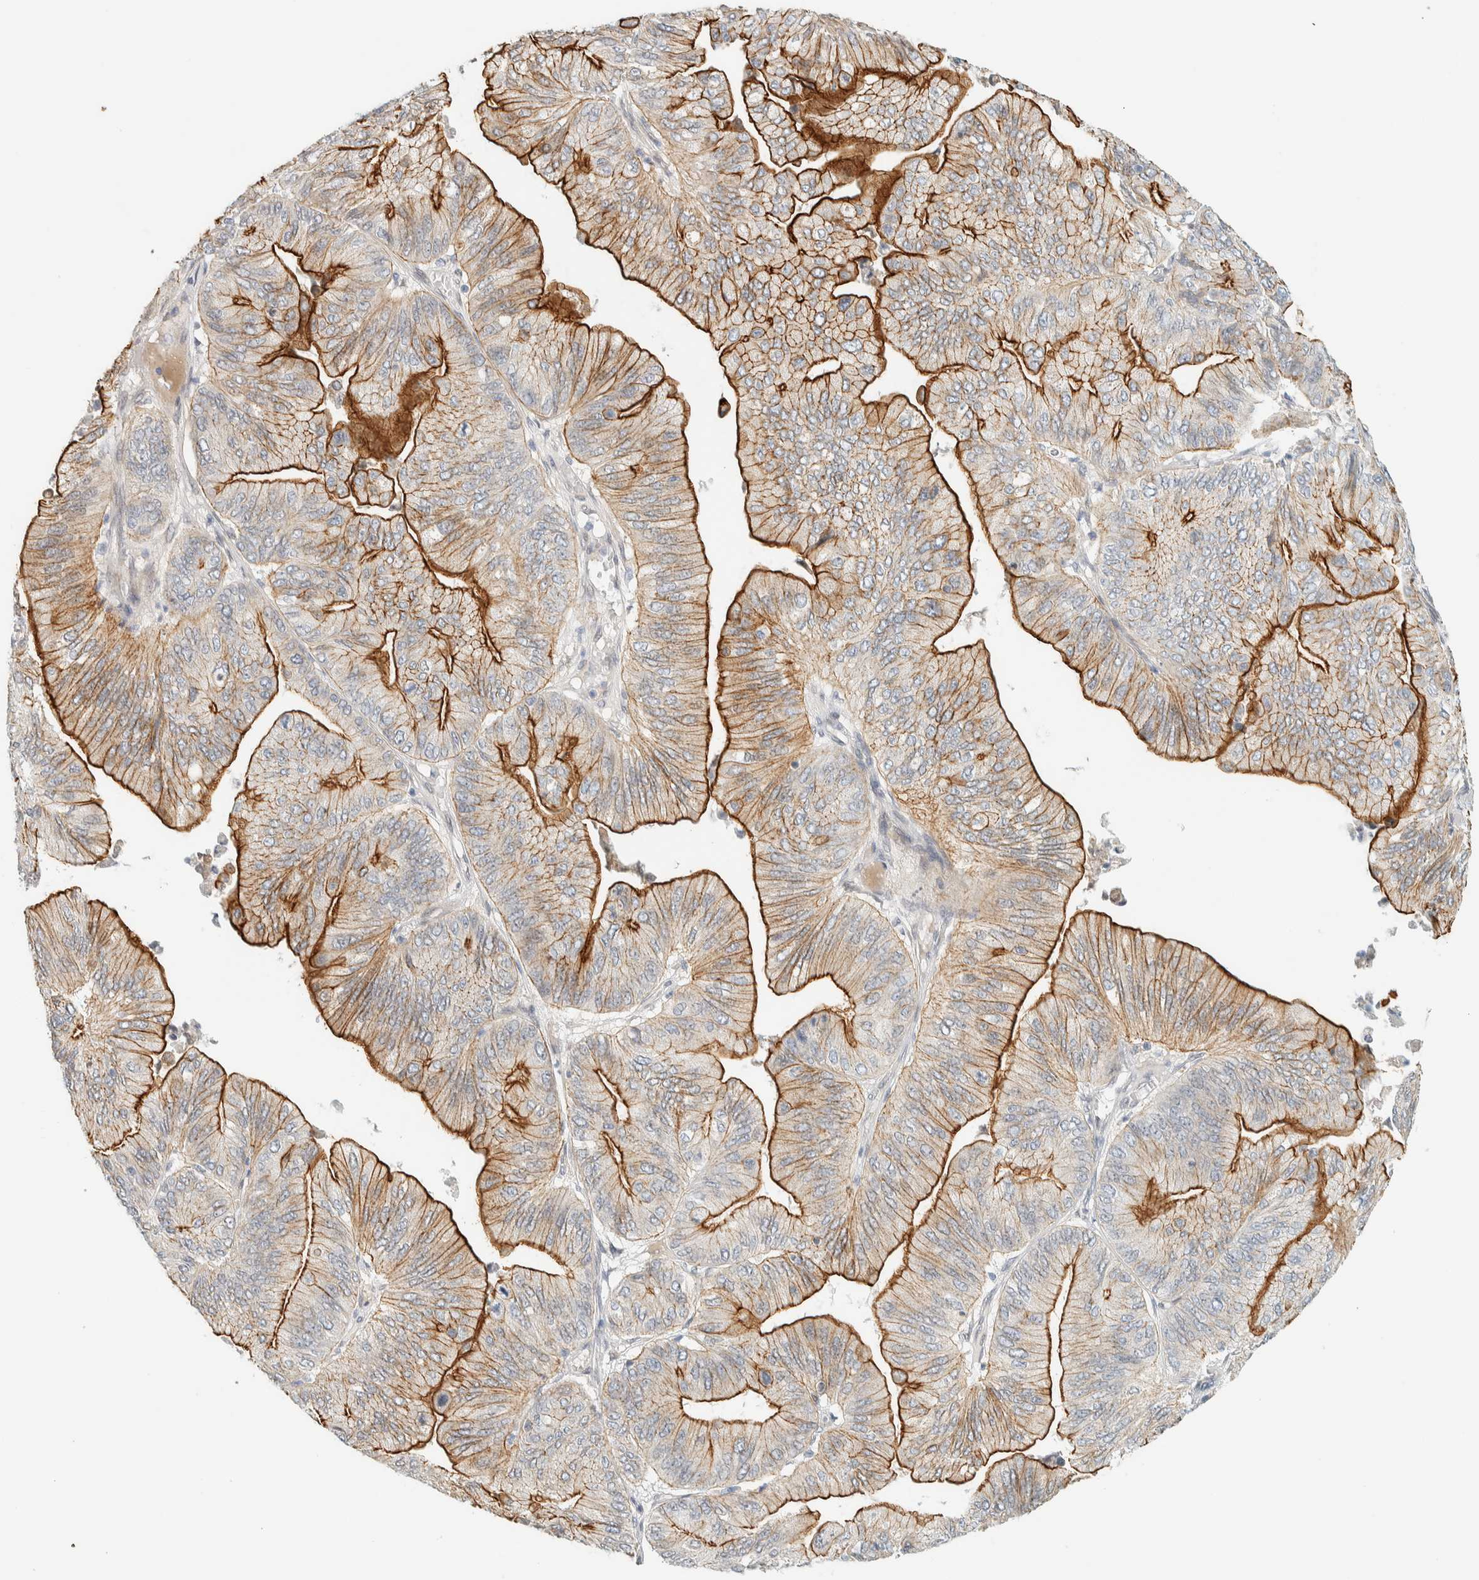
{"staining": {"intensity": "strong", "quantity": "25%-75%", "location": "cytoplasmic/membranous"}, "tissue": "ovarian cancer", "cell_type": "Tumor cells", "image_type": "cancer", "snomed": [{"axis": "morphology", "description": "Cystadenocarcinoma, mucinous, NOS"}, {"axis": "topography", "description": "Ovary"}], "caption": "Immunohistochemical staining of mucinous cystadenocarcinoma (ovarian) exhibits high levels of strong cytoplasmic/membranous expression in approximately 25%-75% of tumor cells.", "gene": "C1QTNF12", "patient": {"sex": "female", "age": 61}}